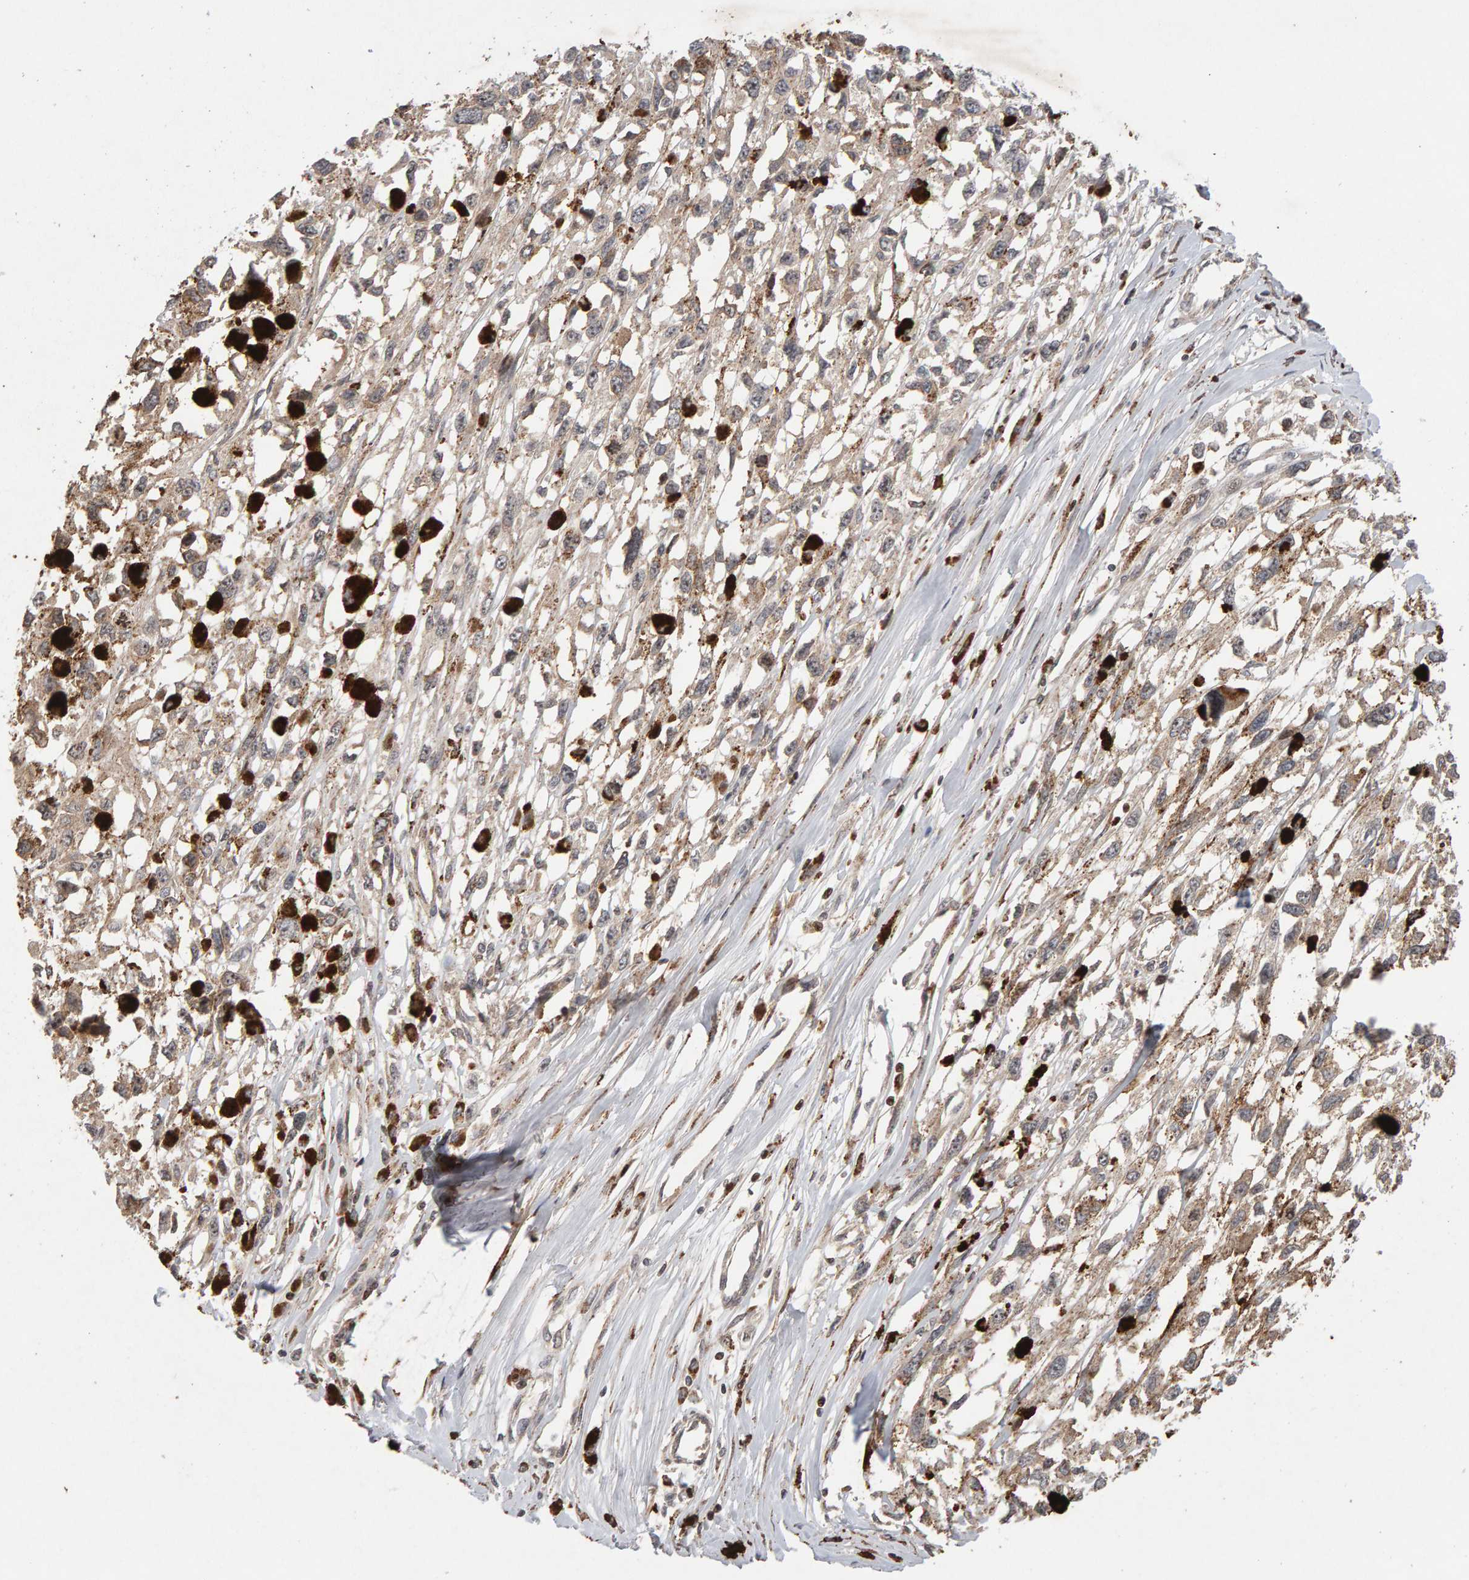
{"staining": {"intensity": "weak", "quantity": ">75%", "location": "cytoplasmic/membranous"}, "tissue": "melanoma", "cell_type": "Tumor cells", "image_type": "cancer", "snomed": [{"axis": "morphology", "description": "Malignant melanoma, Metastatic site"}, {"axis": "topography", "description": "Lymph node"}], "caption": "The immunohistochemical stain shows weak cytoplasmic/membranous staining in tumor cells of malignant melanoma (metastatic site) tissue.", "gene": "LZTS1", "patient": {"sex": "male", "age": 59}}